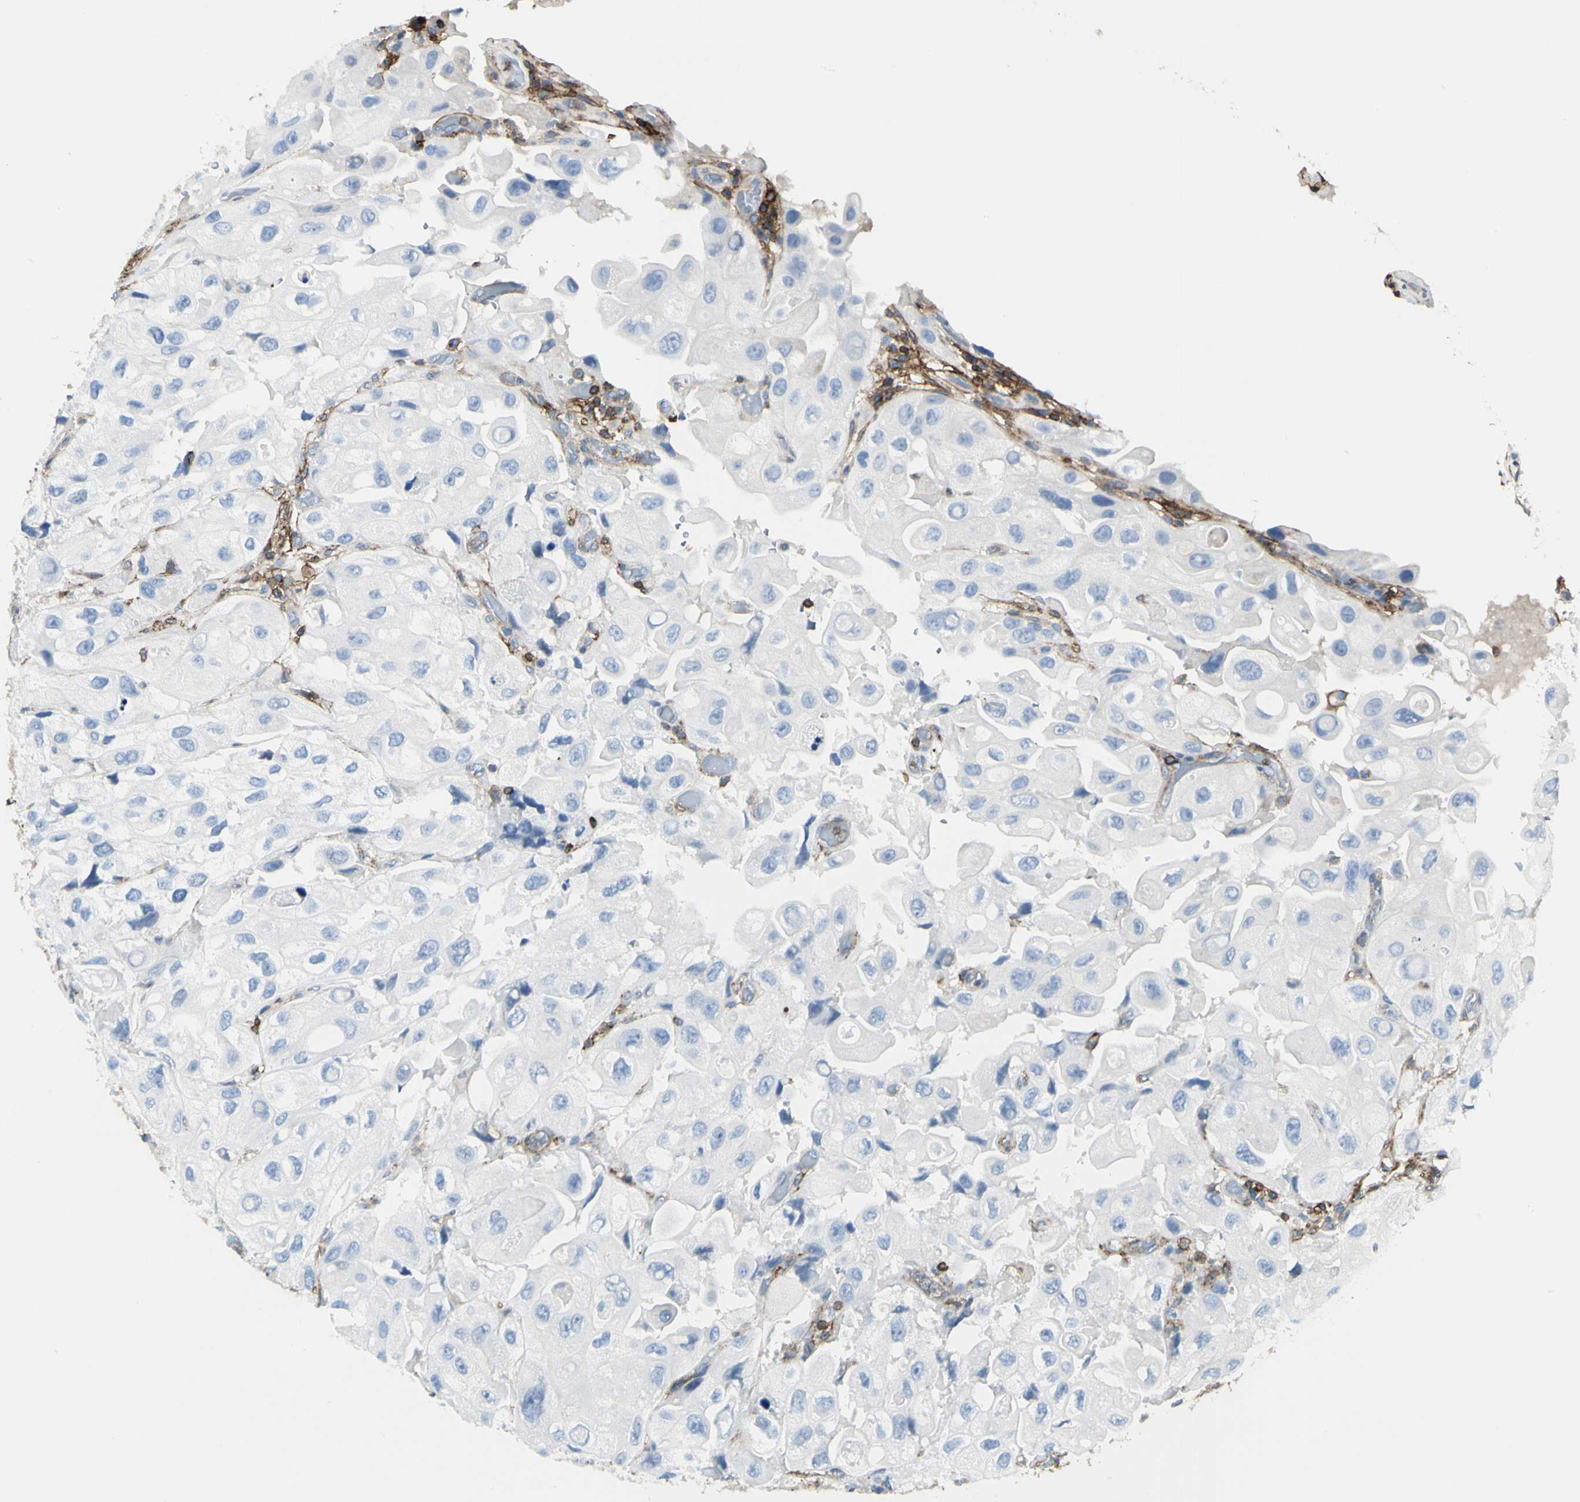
{"staining": {"intensity": "negative", "quantity": "none", "location": "none"}, "tissue": "urothelial cancer", "cell_type": "Tumor cells", "image_type": "cancer", "snomed": [{"axis": "morphology", "description": "Urothelial carcinoma, High grade"}, {"axis": "topography", "description": "Urinary bladder"}], "caption": "This is a photomicrograph of immunohistochemistry staining of urothelial carcinoma (high-grade), which shows no staining in tumor cells.", "gene": "CLEC2B", "patient": {"sex": "female", "age": 64}}